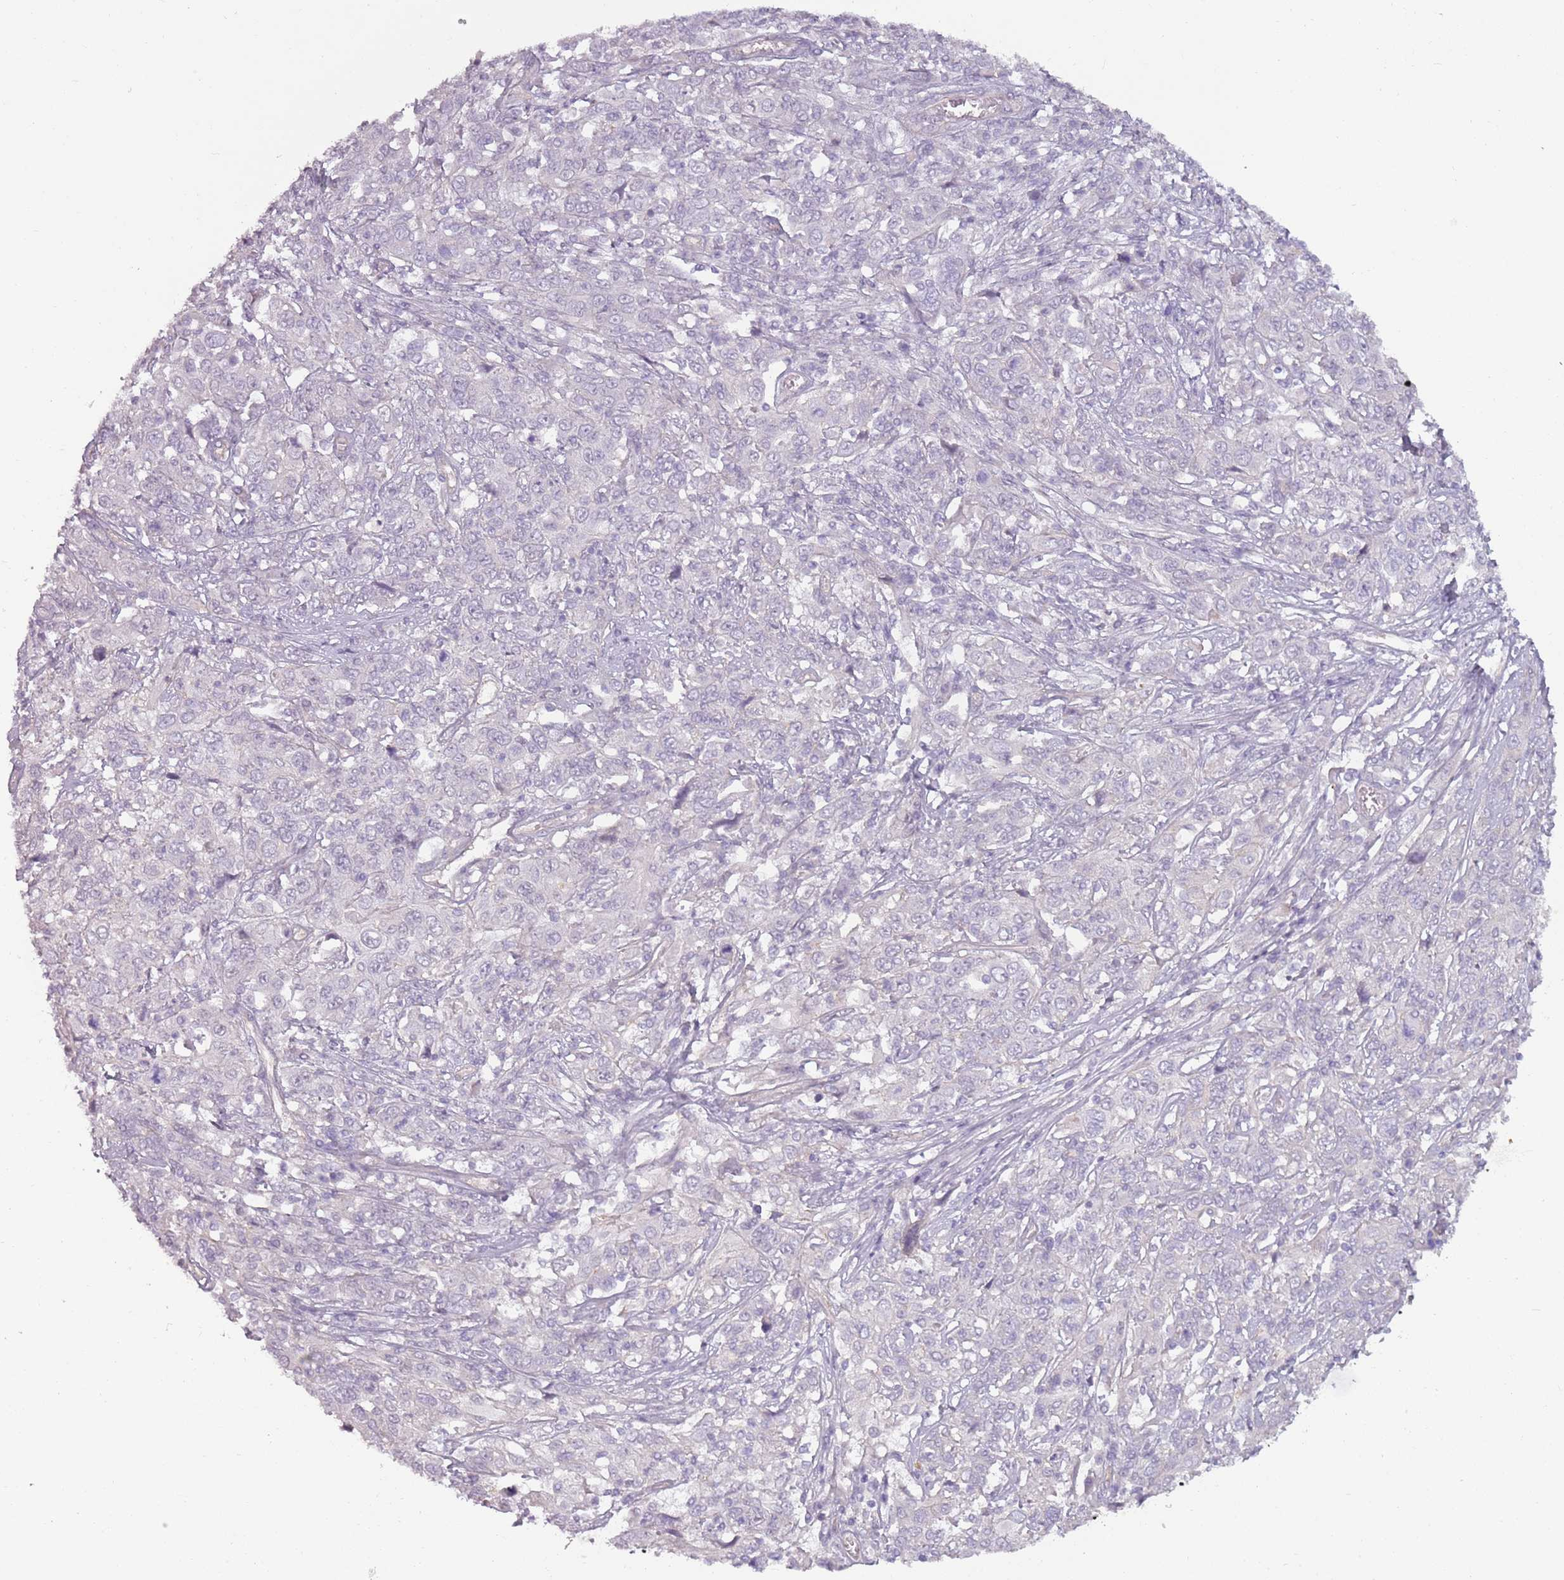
{"staining": {"intensity": "negative", "quantity": "none", "location": "none"}, "tissue": "cervical cancer", "cell_type": "Tumor cells", "image_type": "cancer", "snomed": [{"axis": "morphology", "description": "Squamous cell carcinoma, NOS"}, {"axis": "topography", "description": "Cervix"}], "caption": "Human cervical cancer (squamous cell carcinoma) stained for a protein using immunohistochemistry shows no staining in tumor cells.", "gene": "RFX2", "patient": {"sex": "female", "age": 46}}